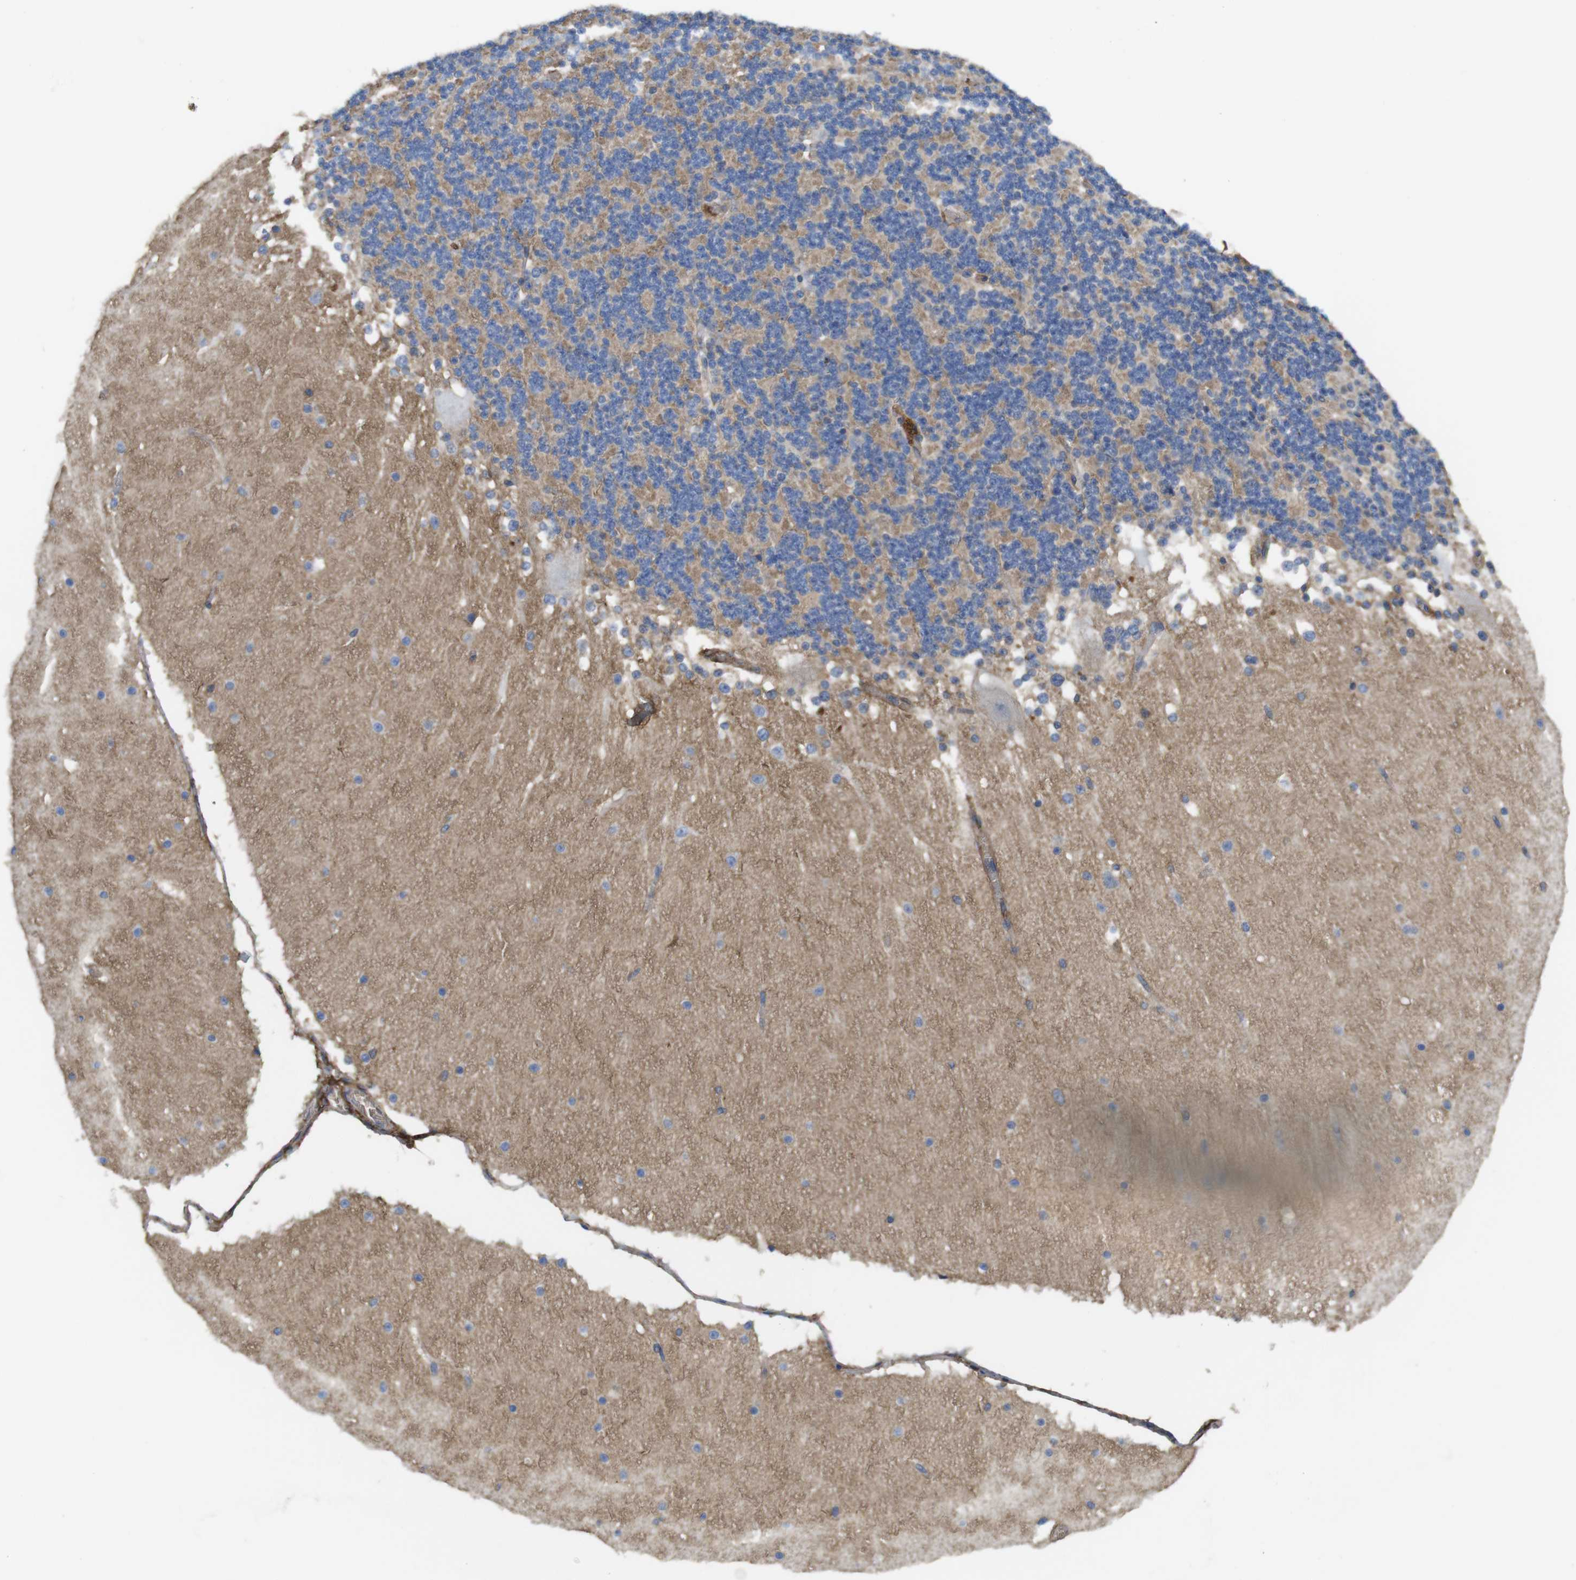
{"staining": {"intensity": "moderate", "quantity": ">75%", "location": "cytoplasmic/membranous"}, "tissue": "cerebellum", "cell_type": "Cells in granular layer", "image_type": "normal", "snomed": [{"axis": "morphology", "description": "Normal tissue, NOS"}, {"axis": "topography", "description": "Cerebellum"}], "caption": "Moderate cytoplasmic/membranous staining for a protein is identified in about >75% of cells in granular layer of unremarkable cerebellum using IHC.", "gene": "CYBRD1", "patient": {"sex": "female", "age": 19}}